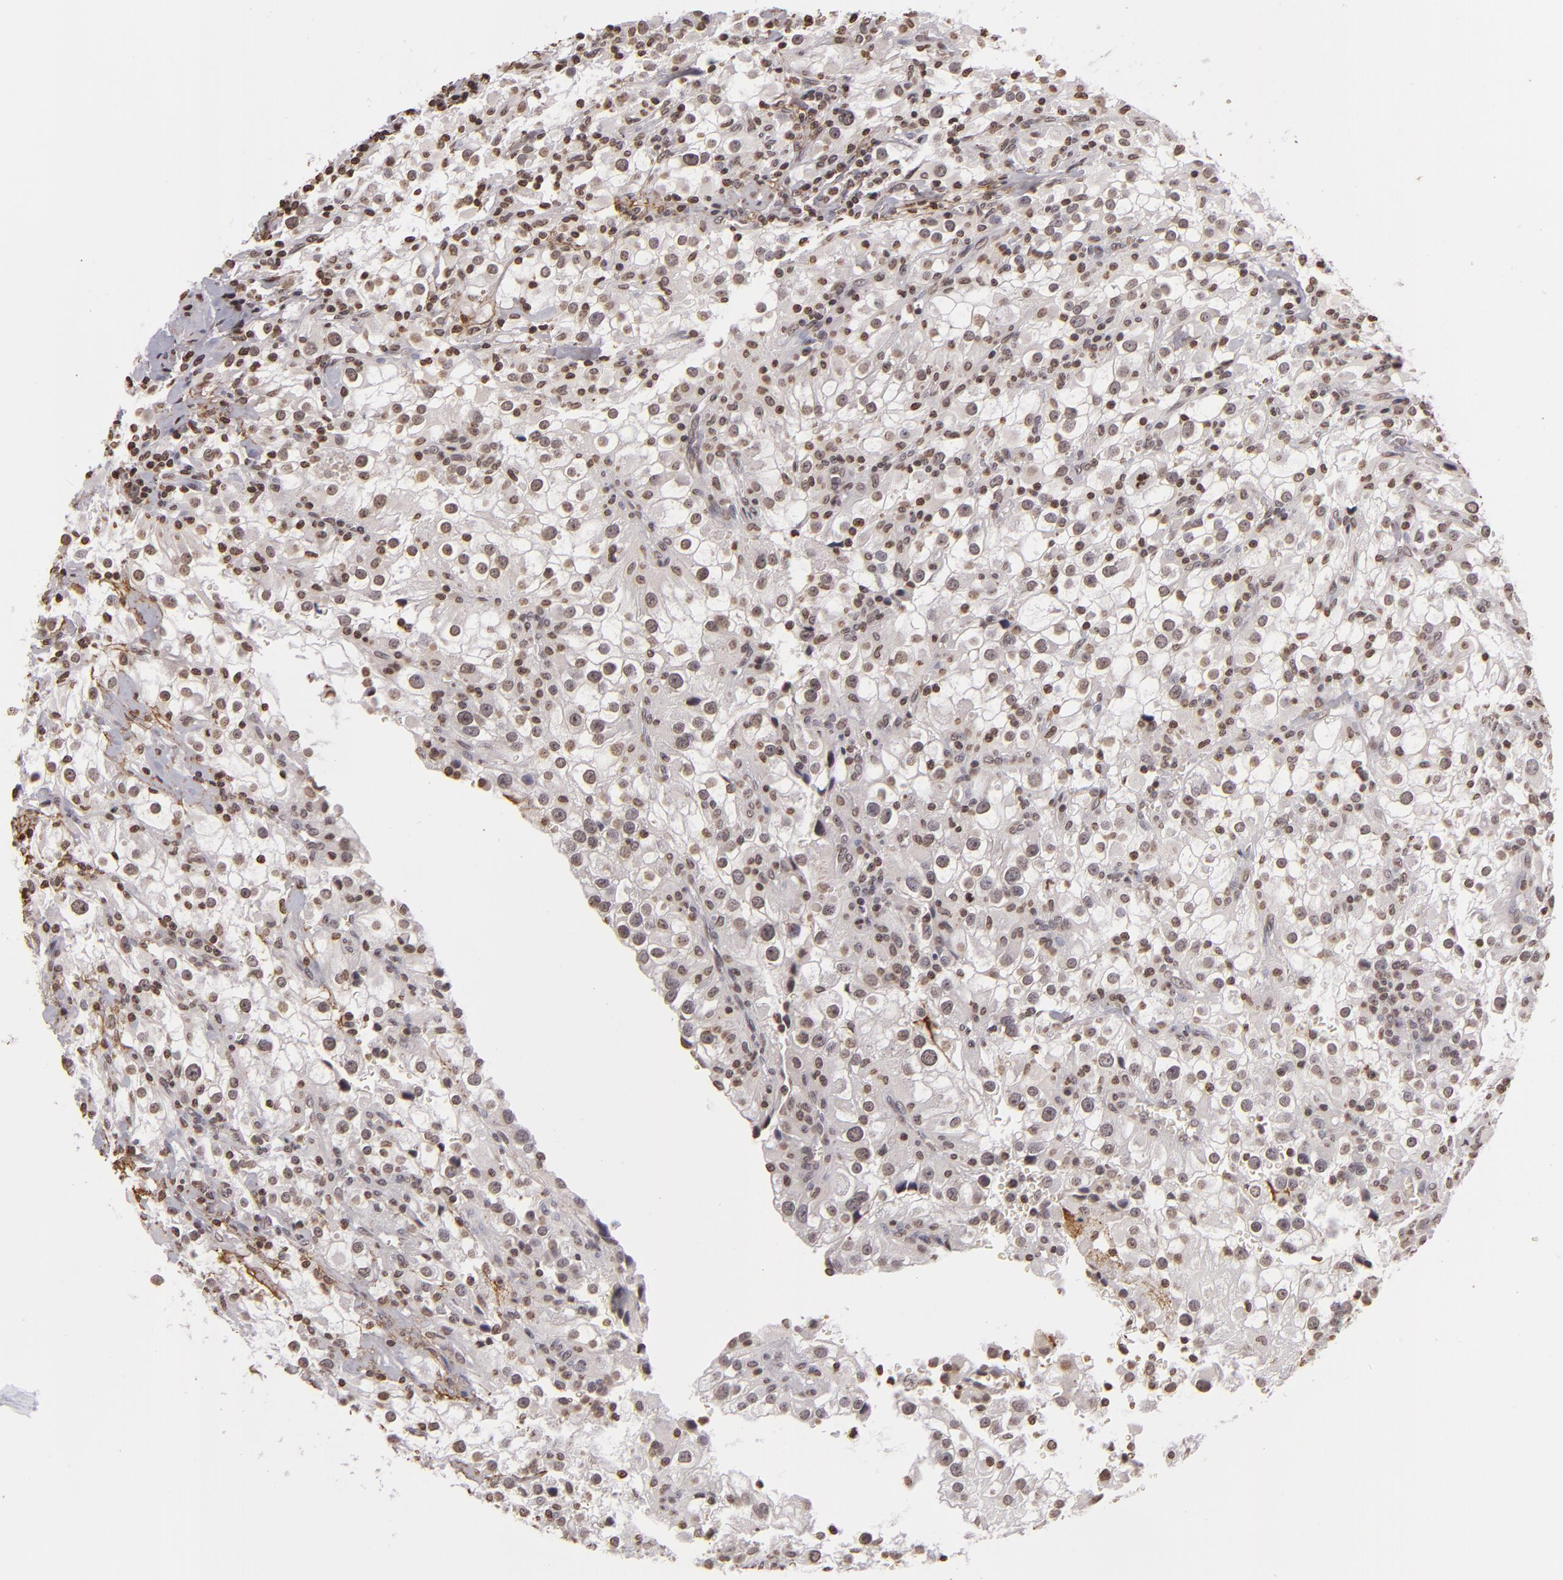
{"staining": {"intensity": "weak", "quantity": ">75%", "location": "nuclear"}, "tissue": "renal cancer", "cell_type": "Tumor cells", "image_type": "cancer", "snomed": [{"axis": "morphology", "description": "Adenocarcinoma, NOS"}, {"axis": "topography", "description": "Kidney"}], "caption": "DAB immunohistochemical staining of adenocarcinoma (renal) shows weak nuclear protein expression in approximately >75% of tumor cells.", "gene": "THRB", "patient": {"sex": "female", "age": 52}}